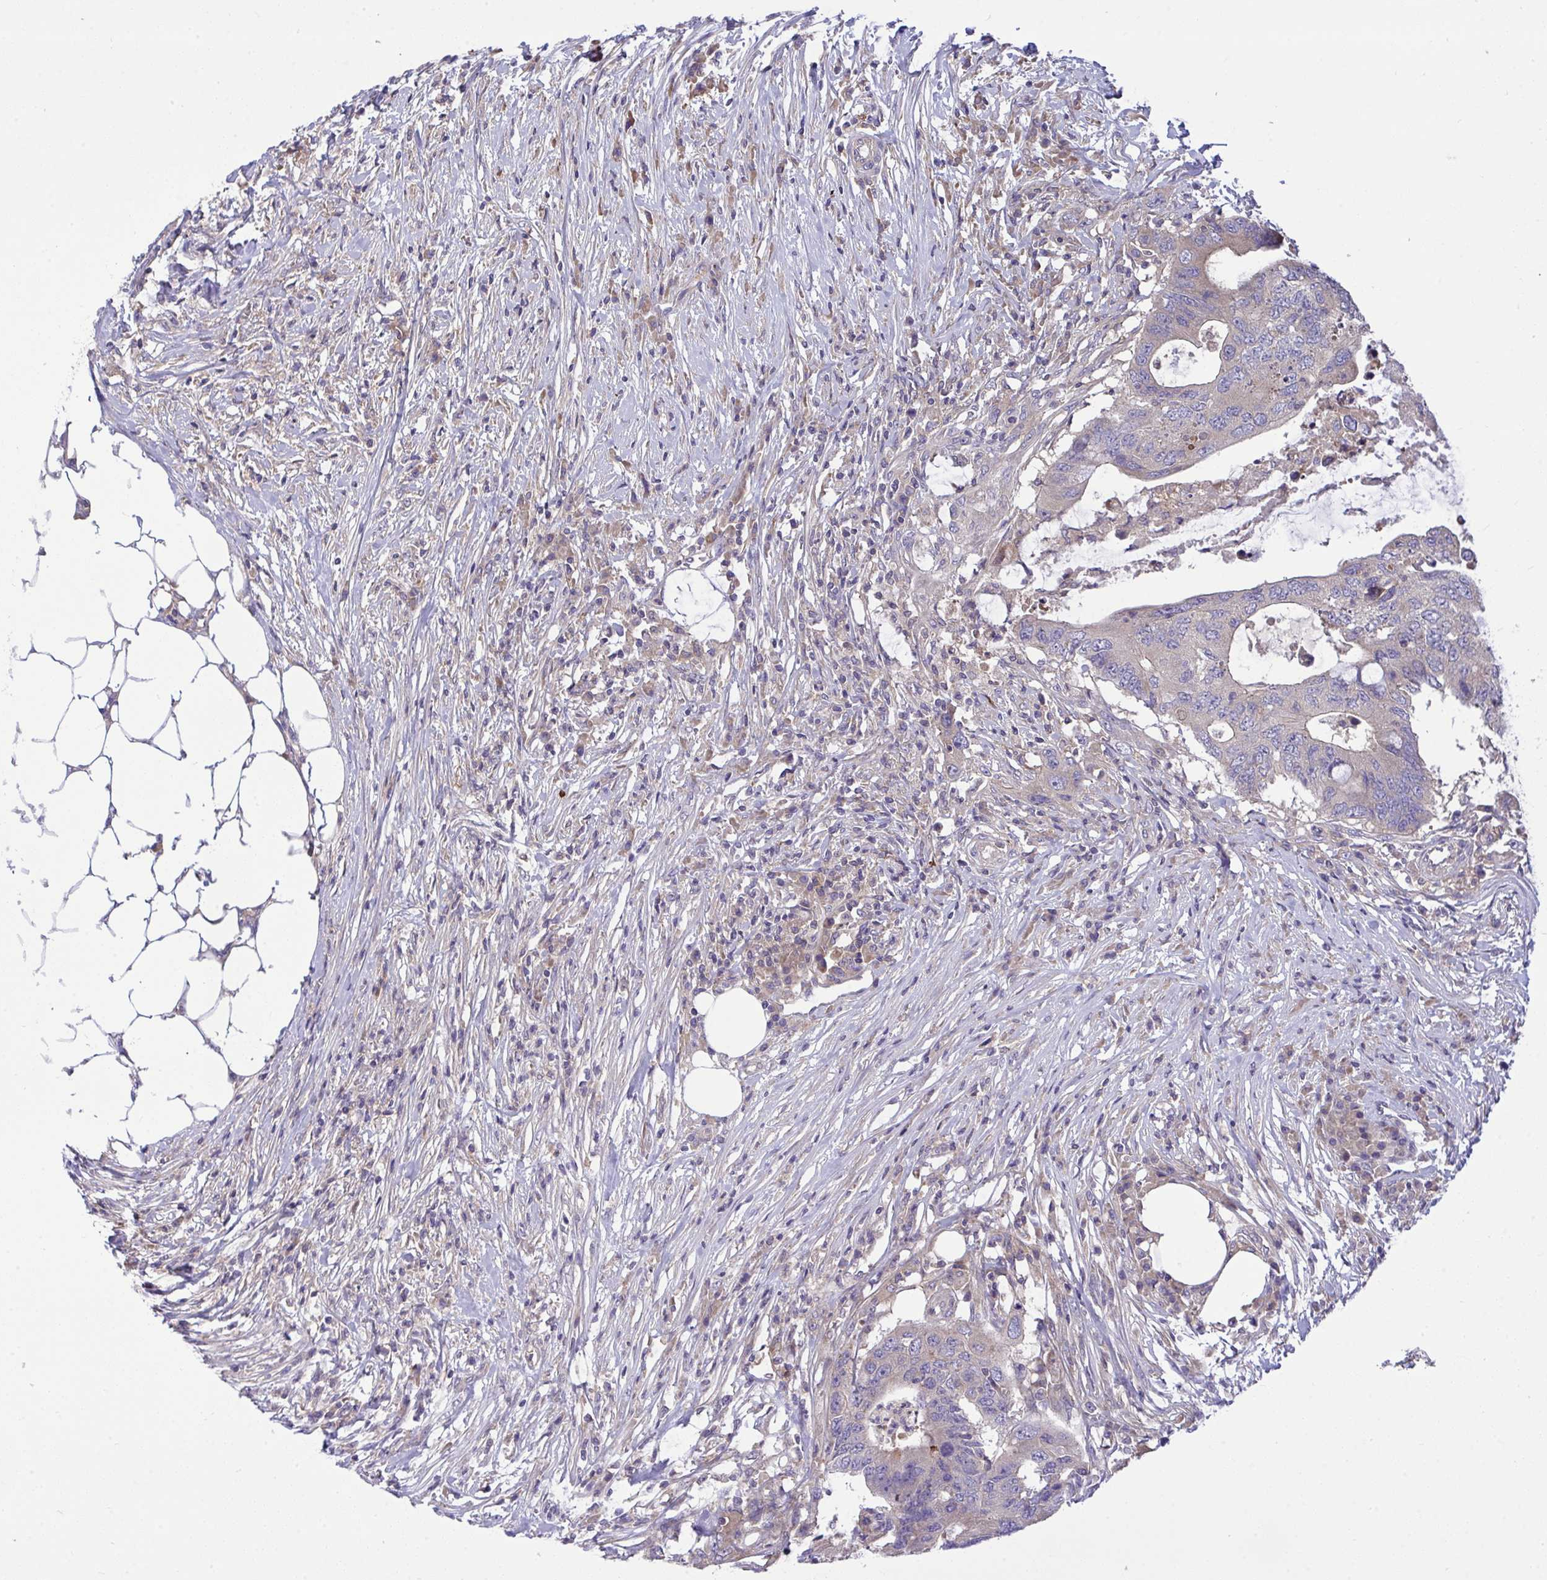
{"staining": {"intensity": "weak", "quantity": "<25%", "location": "cytoplasmic/membranous"}, "tissue": "colorectal cancer", "cell_type": "Tumor cells", "image_type": "cancer", "snomed": [{"axis": "morphology", "description": "Adenocarcinoma, NOS"}, {"axis": "topography", "description": "Colon"}], "caption": "Tumor cells are negative for brown protein staining in colorectal cancer (adenocarcinoma). (Stains: DAB immunohistochemistry (IHC) with hematoxylin counter stain, Microscopy: brightfield microscopy at high magnification).", "gene": "GRB14", "patient": {"sex": "male", "age": 71}}